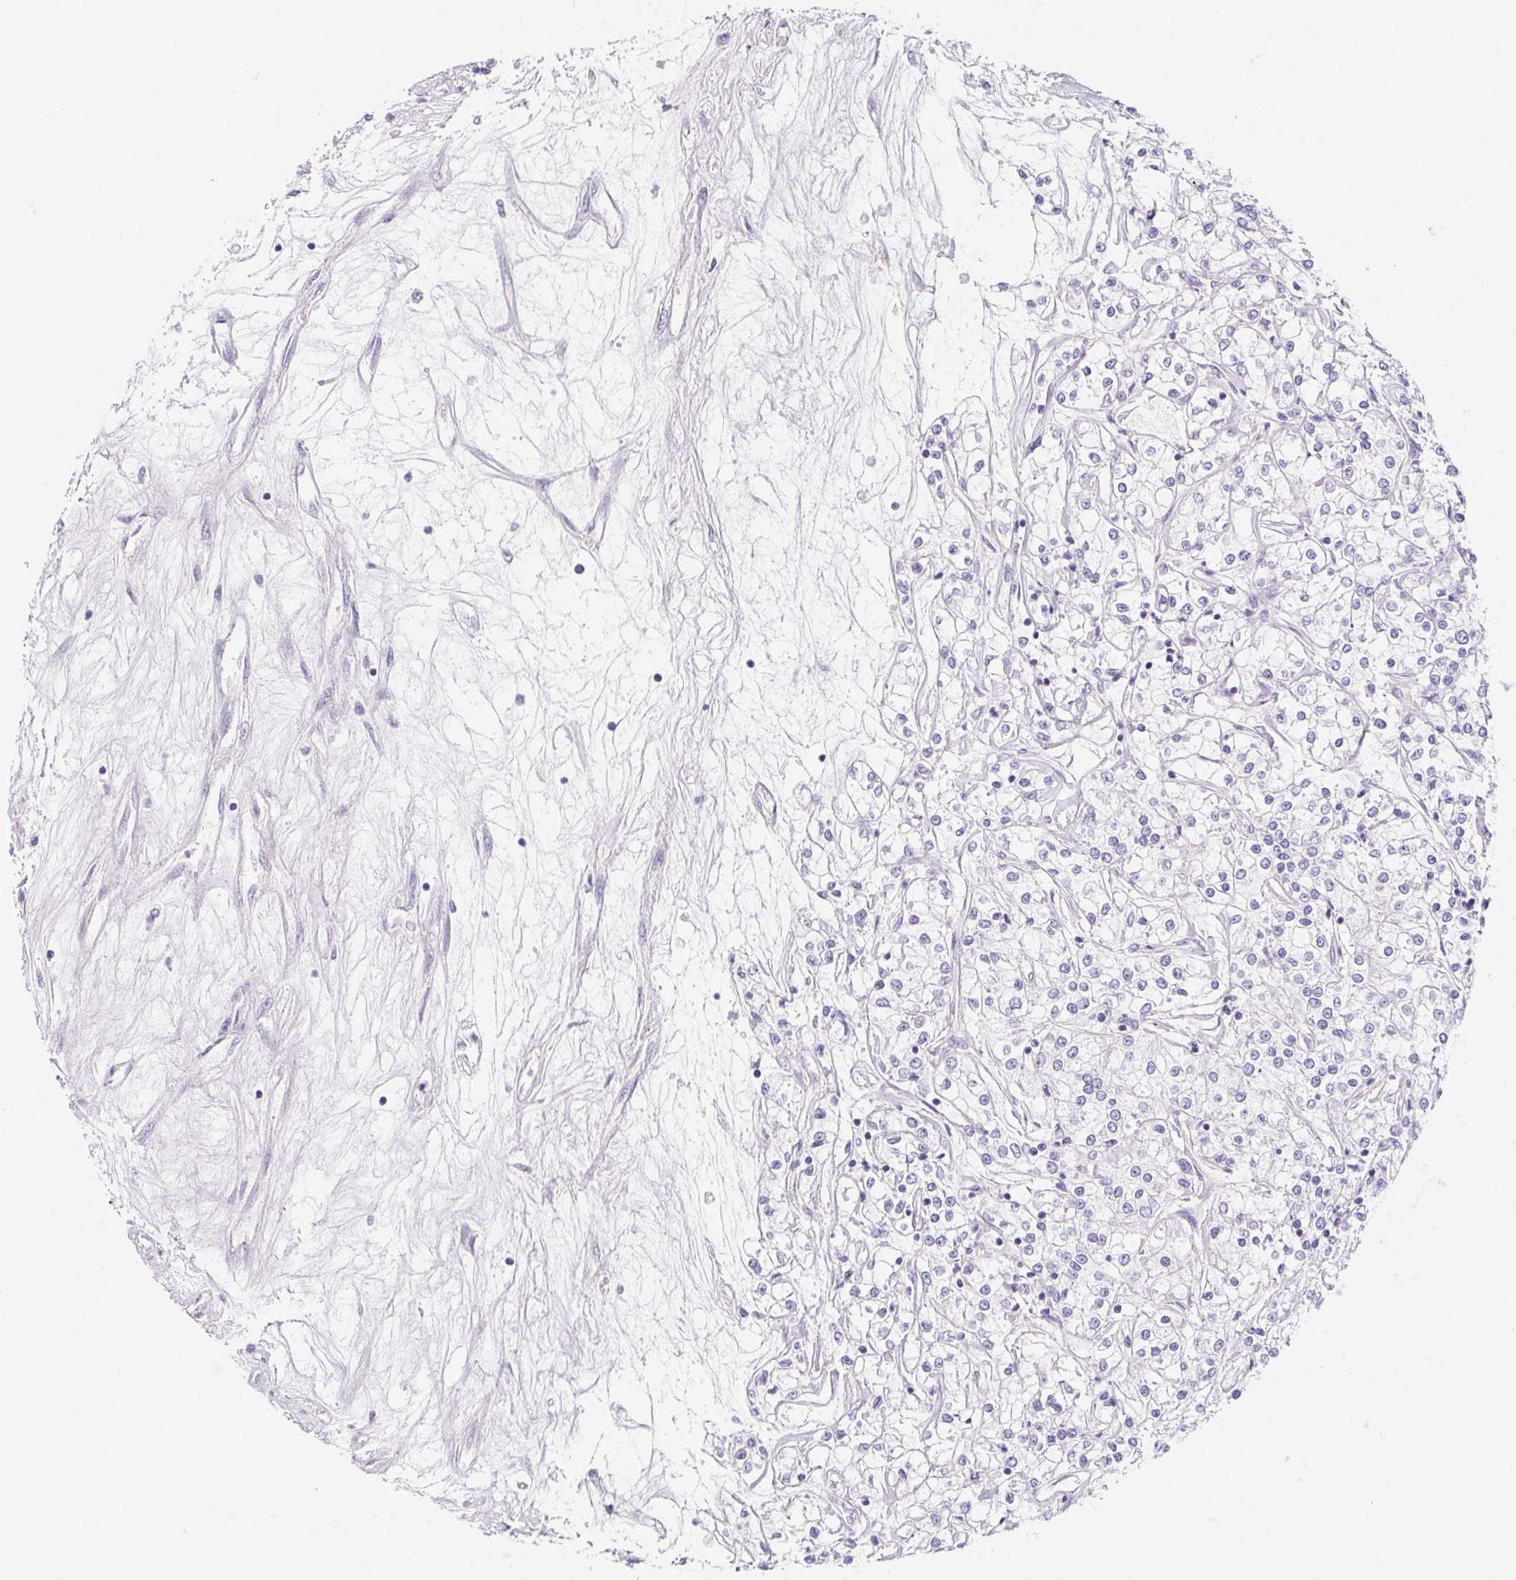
{"staining": {"intensity": "negative", "quantity": "none", "location": "none"}, "tissue": "renal cancer", "cell_type": "Tumor cells", "image_type": "cancer", "snomed": [{"axis": "morphology", "description": "Adenocarcinoma, NOS"}, {"axis": "topography", "description": "Kidney"}], "caption": "DAB immunohistochemical staining of adenocarcinoma (renal) reveals no significant expression in tumor cells. (DAB IHC with hematoxylin counter stain).", "gene": "CYP21A2", "patient": {"sex": "female", "age": 59}}